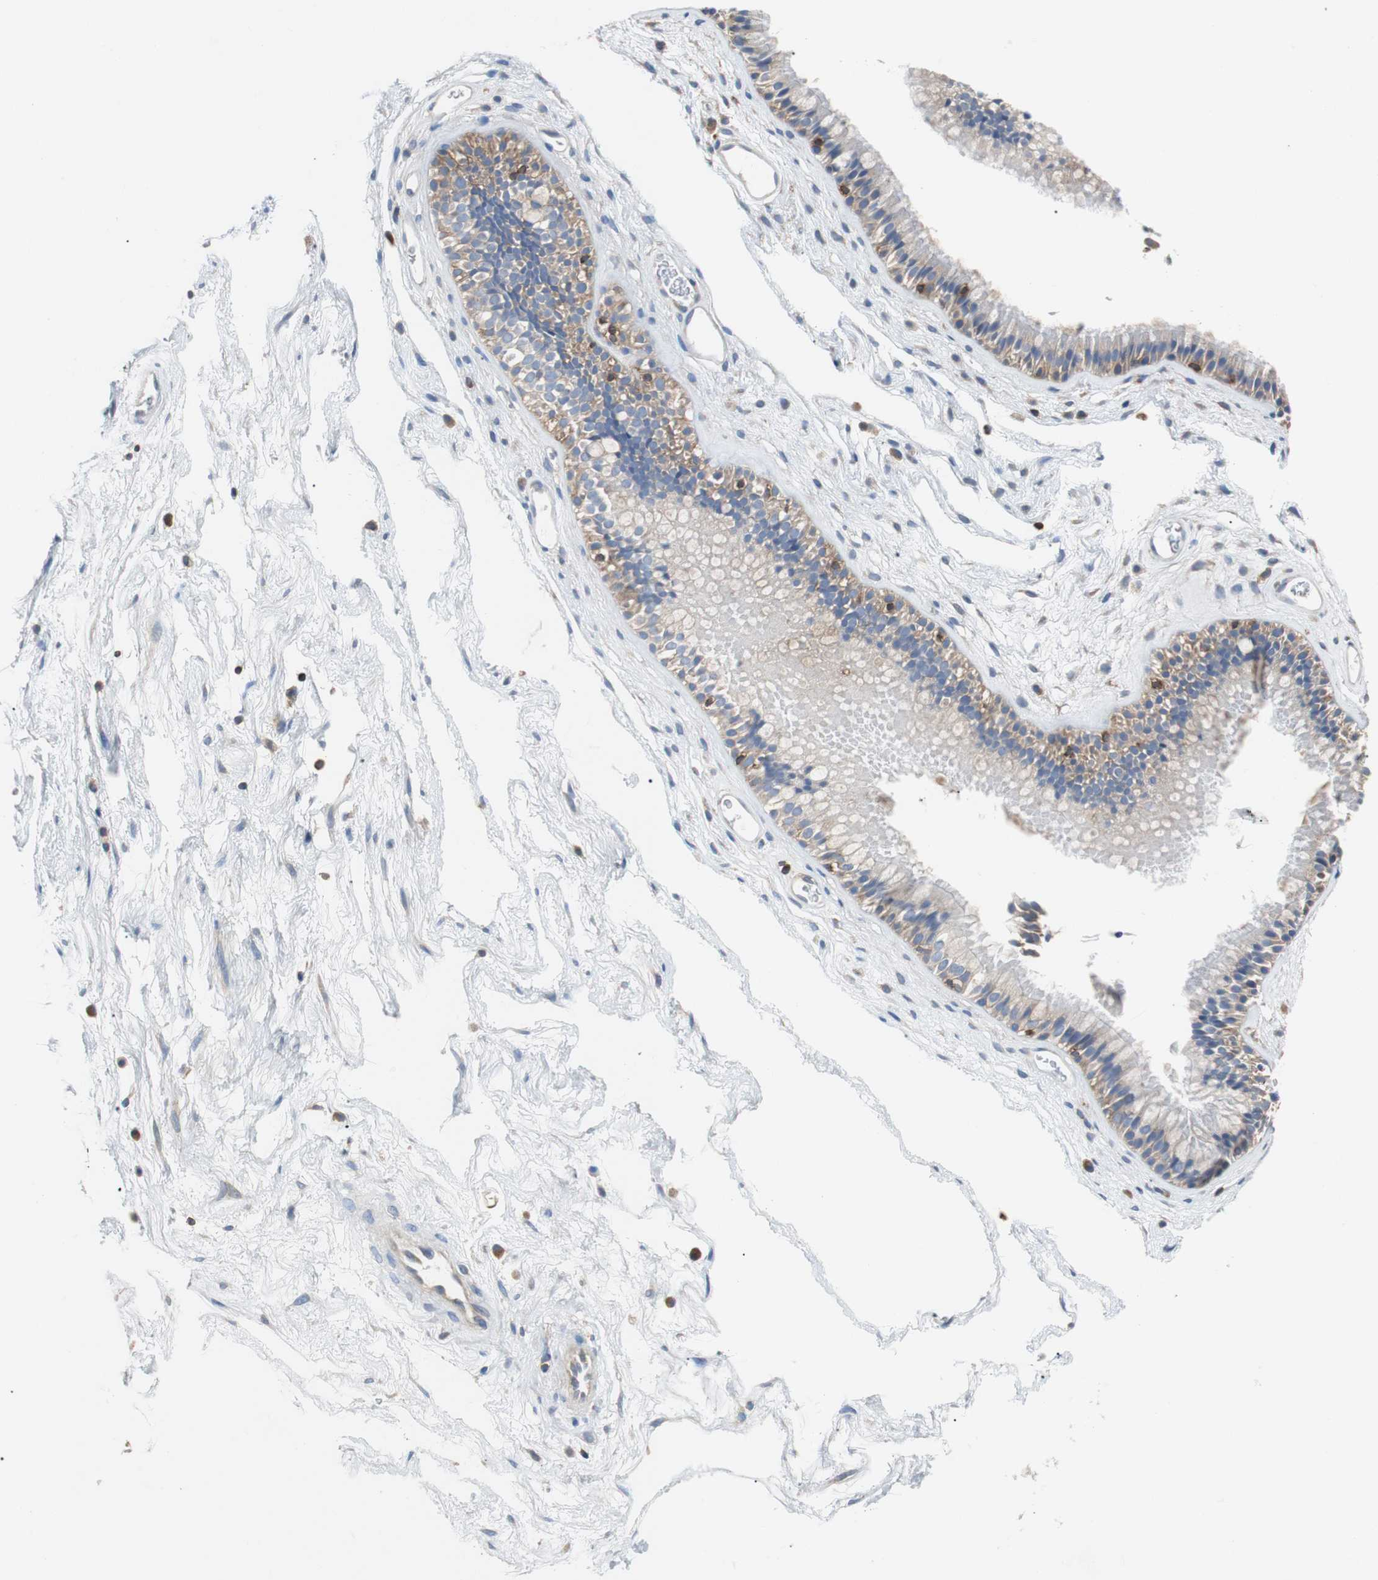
{"staining": {"intensity": "weak", "quantity": "<25%", "location": "cytoplasmic/membranous"}, "tissue": "nasopharynx", "cell_type": "Respiratory epithelial cells", "image_type": "normal", "snomed": [{"axis": "morphology", "description": "Normal tissue, NOS"}, {"axis": "morphology", "description": "Inflammation, NOS"}, {"axis": "topography", "description": "Nasopharynx"}], "caption": "IHC histopathology image of benign nasopharynx stained for a protein (brown), which exhibits no staining in respiratory epithelial cells.", "gene": "TSC22D4", "patient": {"sex": "male", "age": 48}}